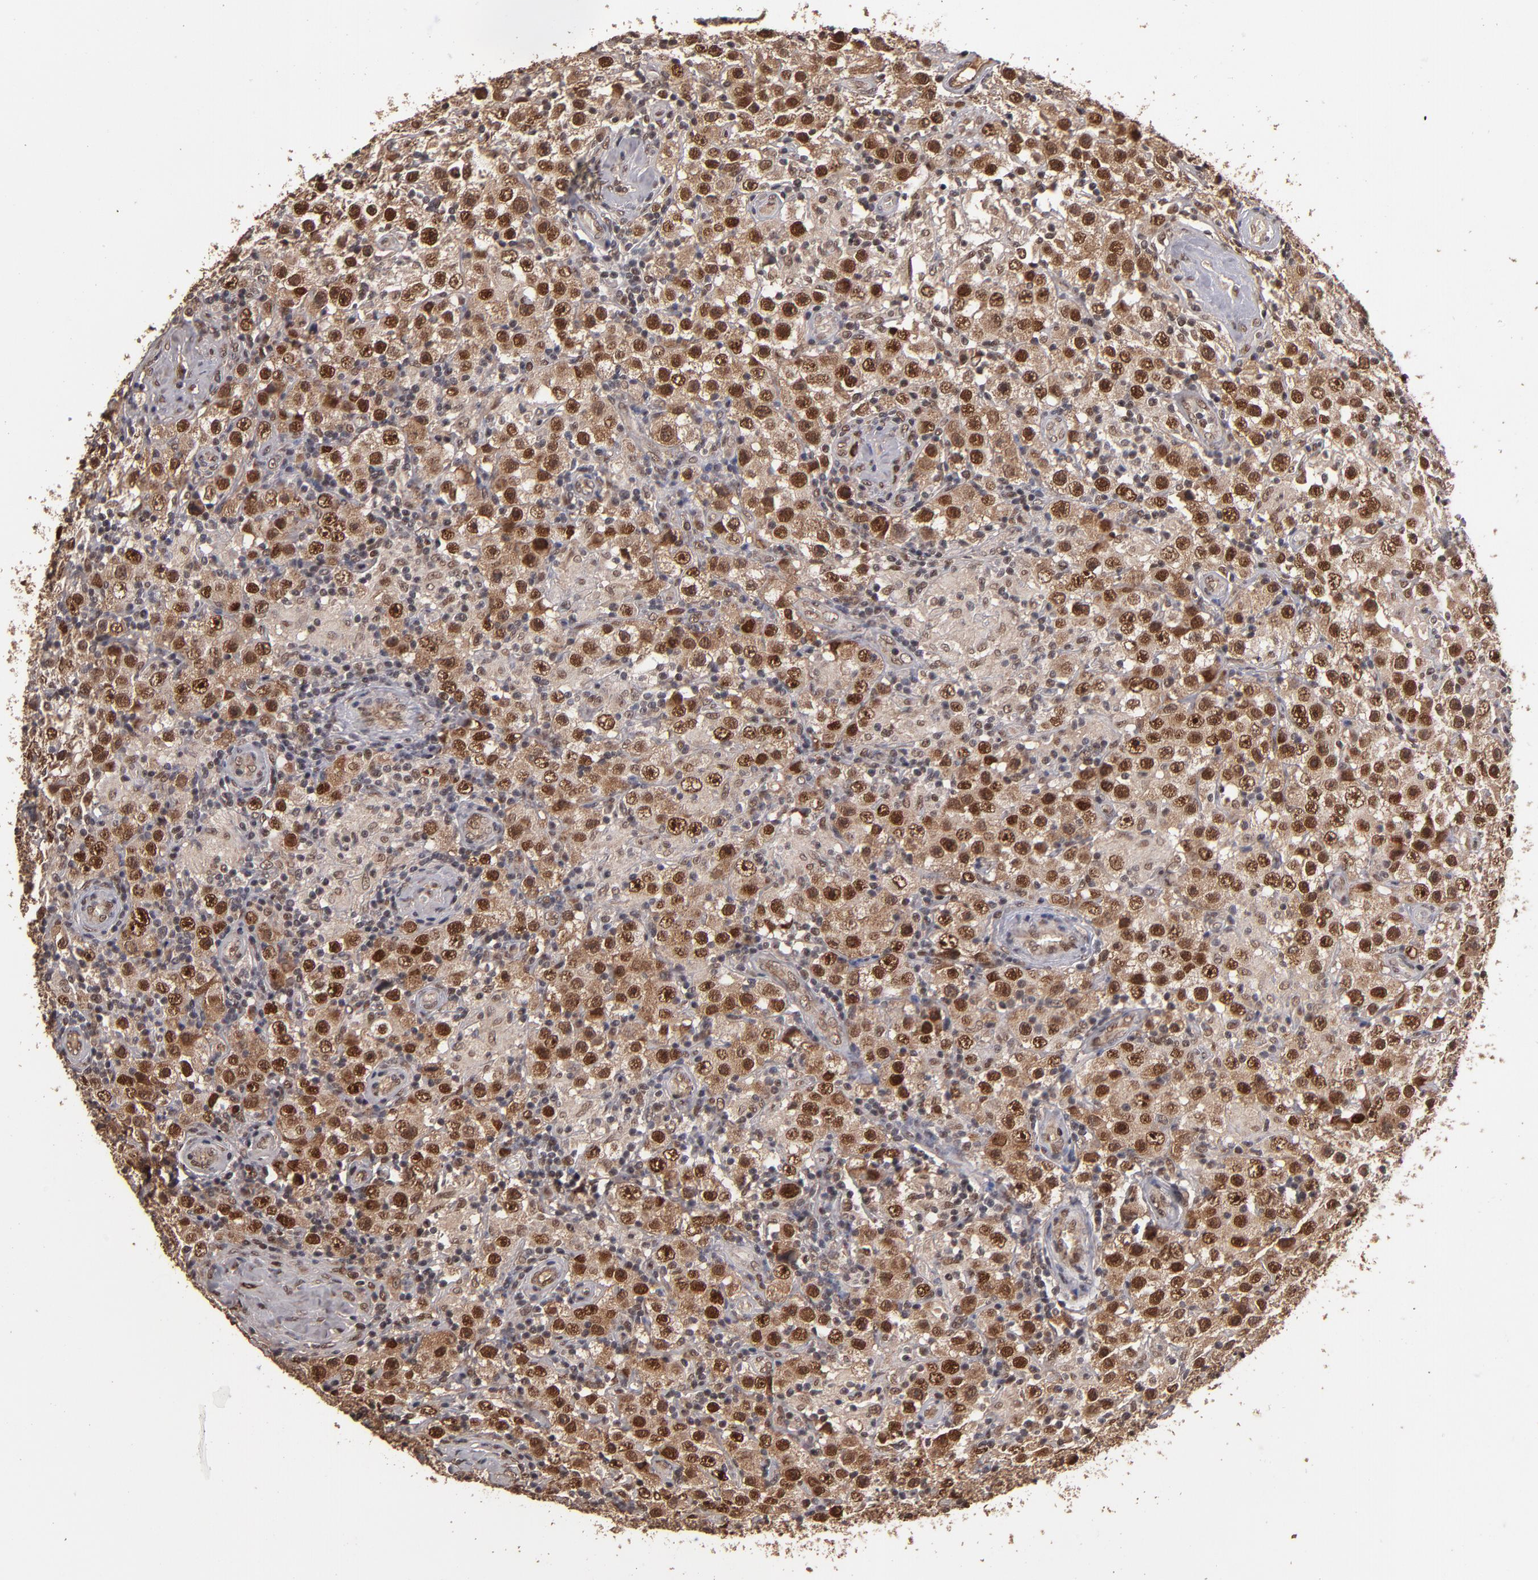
{"staining": {"intensity": "strong", "quantity": ">75%", "location": "nuclear"}, "tissue": "testis cancer", "cell_type": "Tumor cells", "image_type": "cancer", "snomed": [{"axis": "morphology", "description": "Seminoma, NOS"}, {"axis": "topography", "description": "Testis"}], "caption": "Strong nuclear staining is appreciated in about >75% of tumor cells in seminoma (testis).", "gene": "EAPP", "patient": {"sex": "male", "age": 32}}